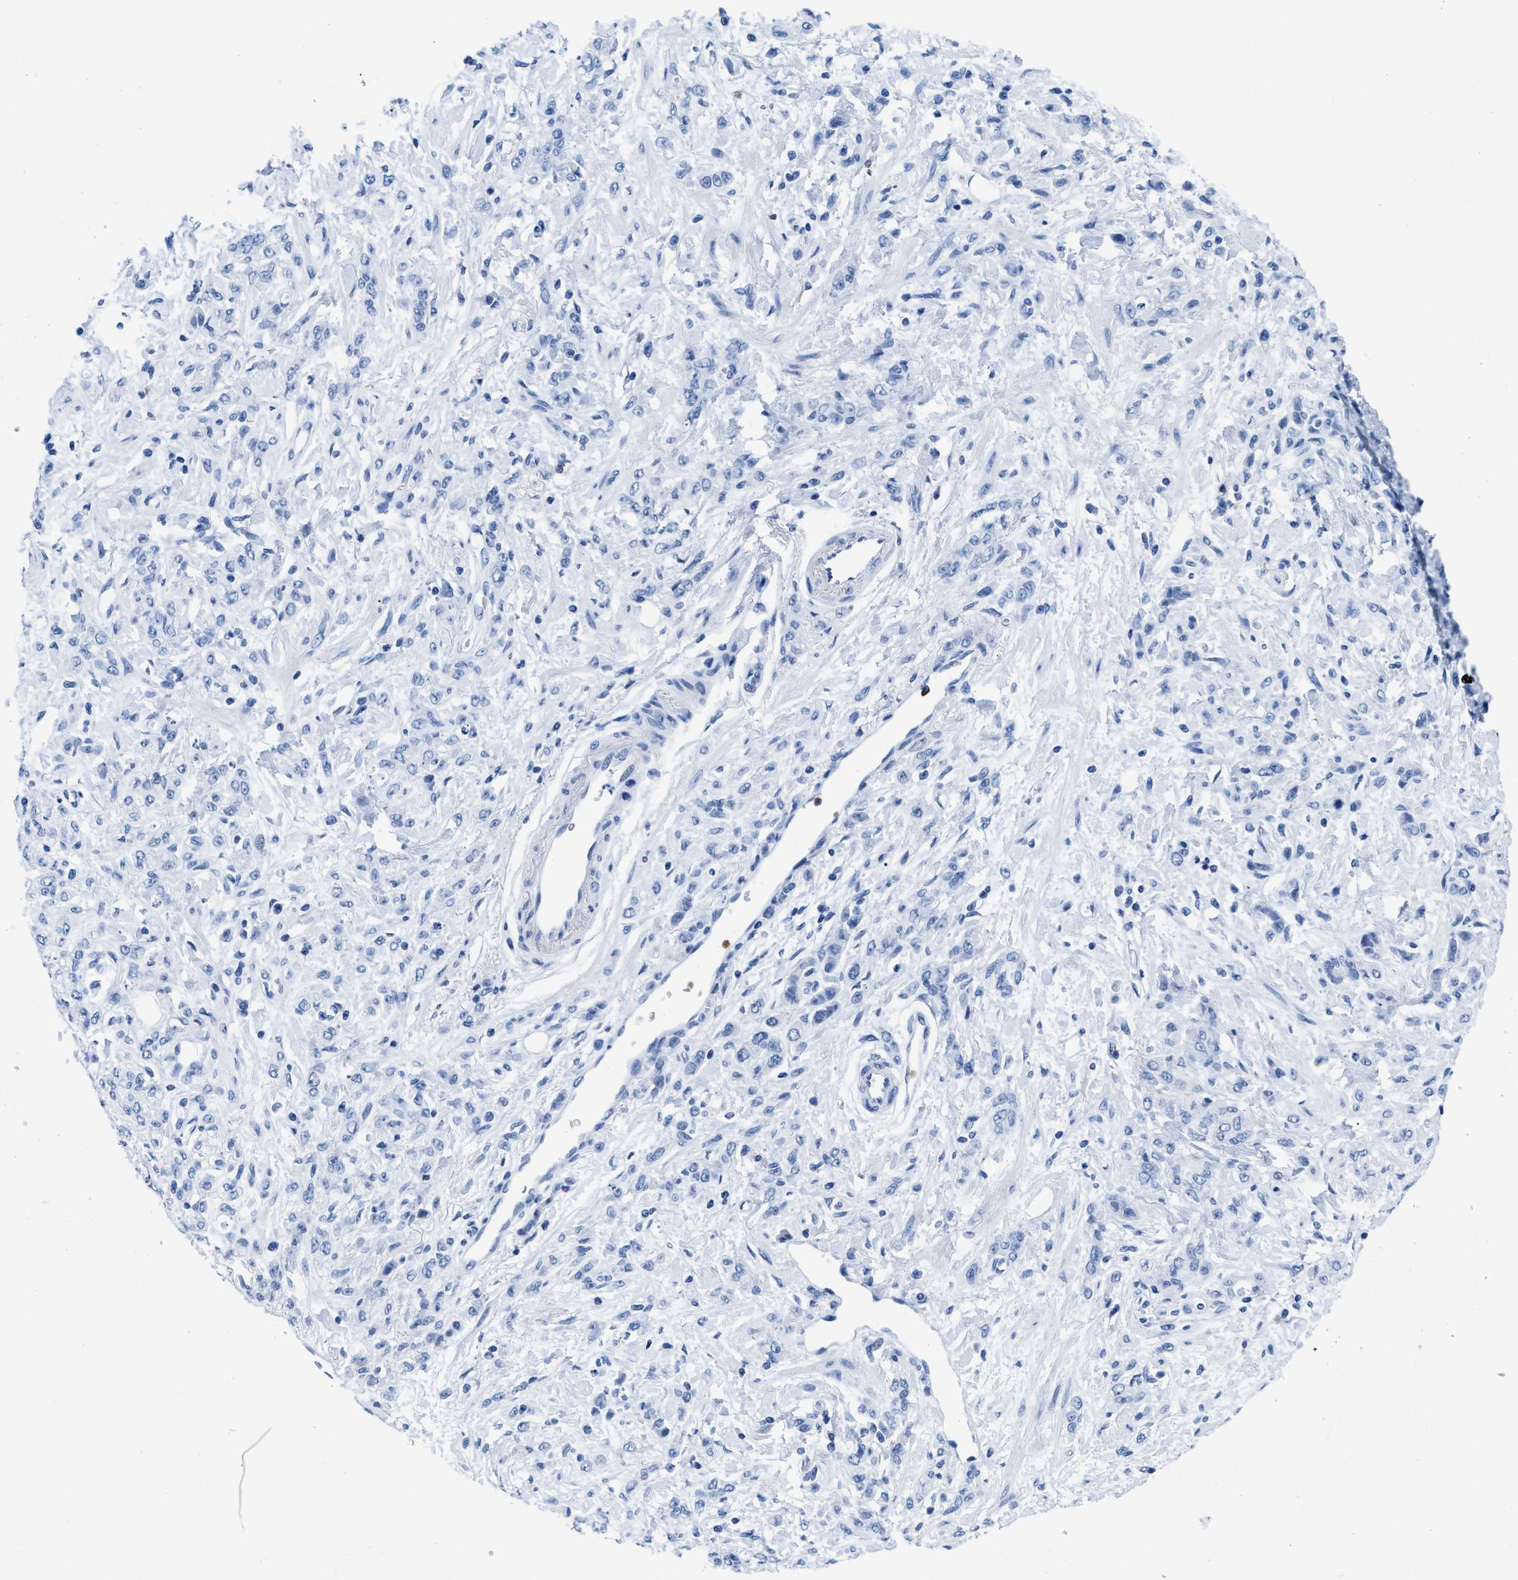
{"staining": {"intensity": "negative", "quantity": "none", "location": "none"}, "tissue": "stomach cancer", "cell_type": "Tumor cells", "image_type": "cancer", "snomed": [{"axis": "morphology", "description": "Normal tissue, NOS"}, {"axis": "morphology", "description": "Adenocarcinoma, NOS"}, {"axis": "topography", "description": "Stomach"}], "caption": "There is no significant positivity in tumor cells of stomach cancer.", "gene": "CR1", "patient": {"sex": "male", "age": 82}}